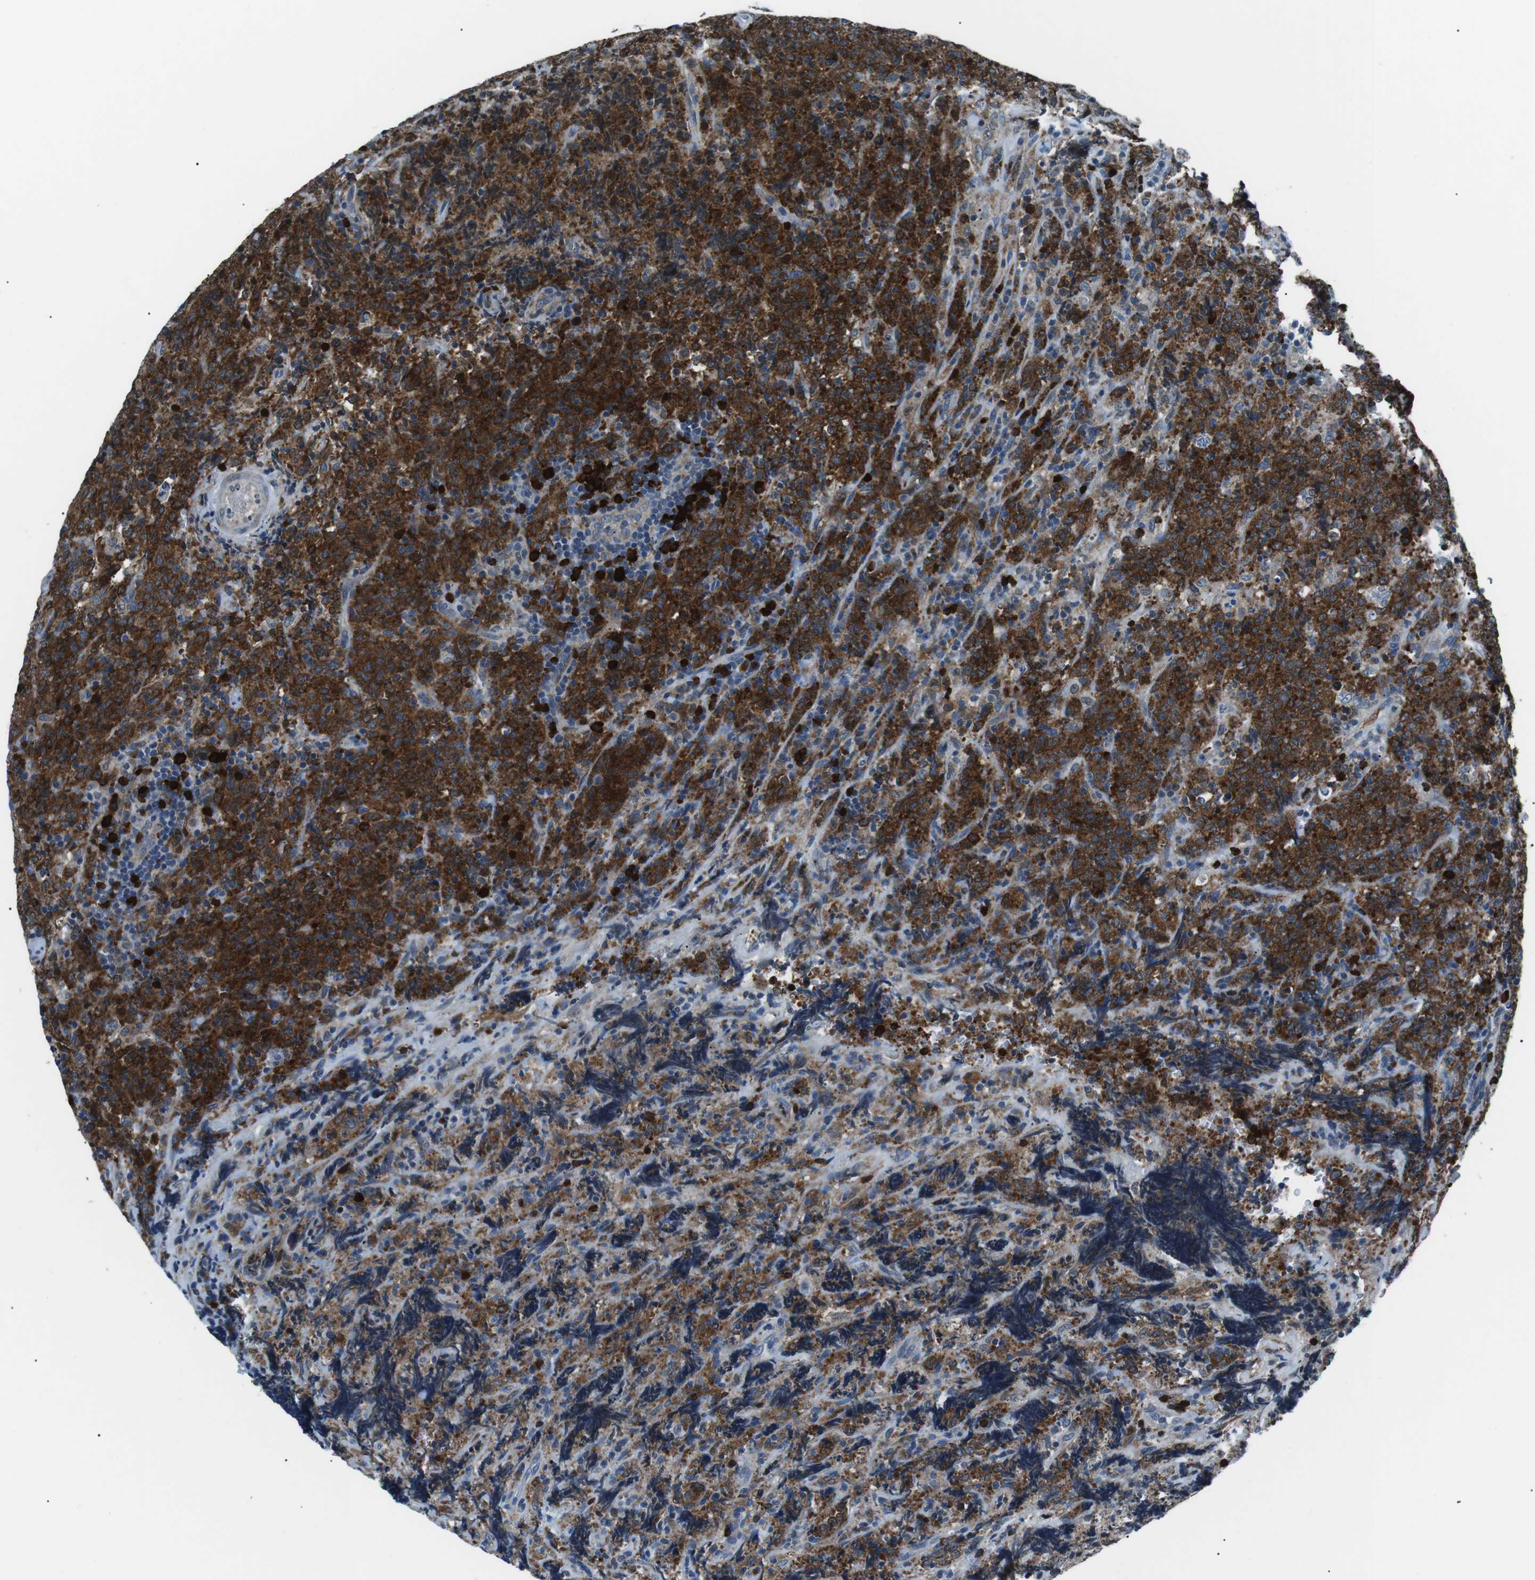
{"staining": {"intensity": "strong", "quantity": ">75%", "location": "cytoplasmic/membranous"}, "tissue": "lymphoma", "cell_type": "Tumor cells", "image_type": "cancer", "snomed": [{"axis": "morphology", "description": "Malignant lymphoma, non-Hodgkin's type, High grade"}, {"axis": "topography", "description": "Tonsil"}], "caption": "Immunohistochemistry (IHC) of human lymphoma reveals high levels of strong cytoplasmic/membranous expression in about >75% of tumor cells.", "gene": "BLNK", "patient": {"sex": "female", "age": 36}}